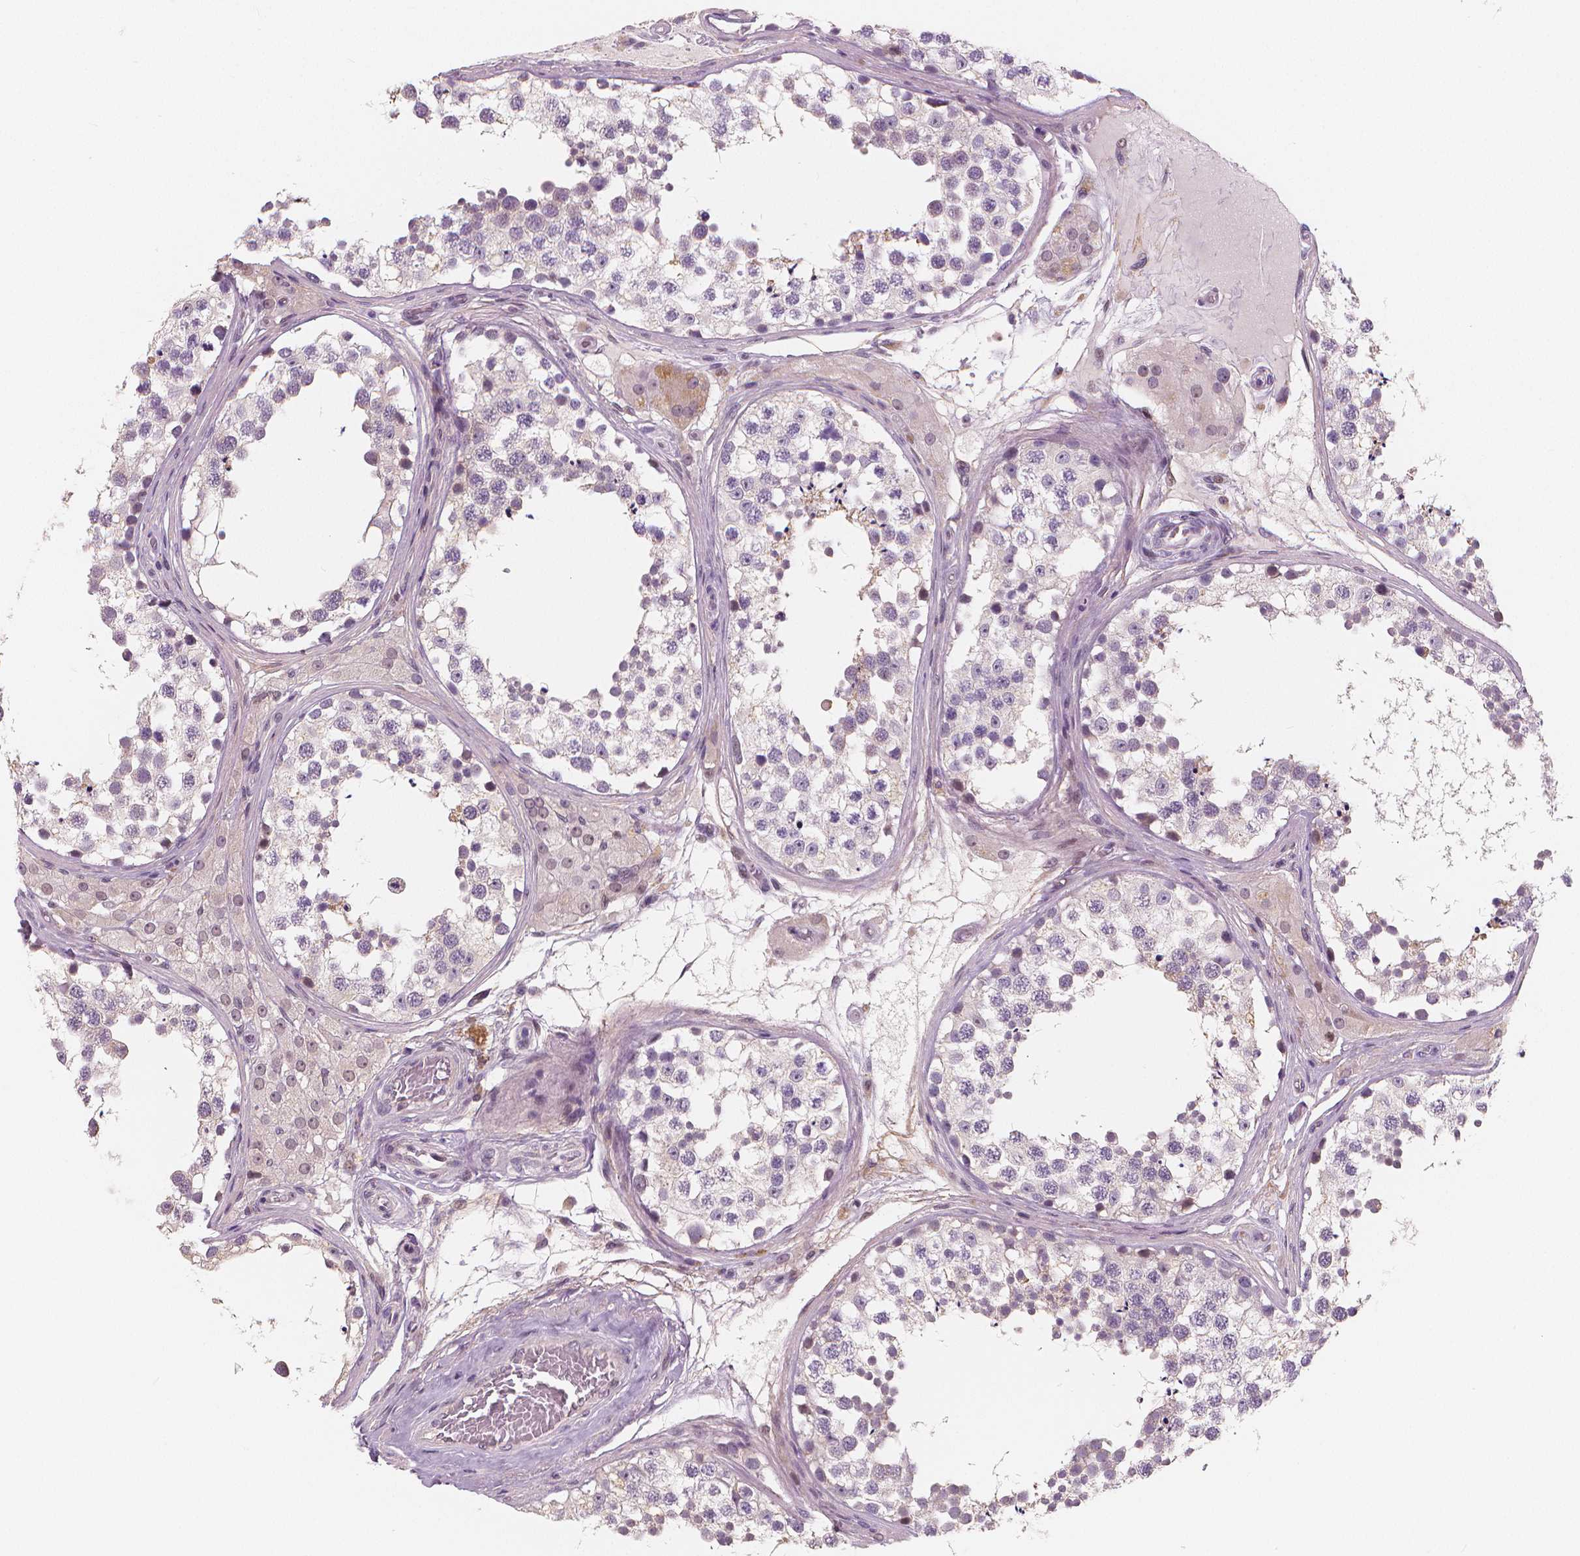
{"staining": {"intensity": "weak", "quantity": "<25%", "location": "nuclear"}, "tissue": "testis", "cell_type": "Cells in seminiferous ducts", "image_type": "normal", "snomed": [{"axis": "morphology", "description": "Normal tissue, NOS"}, {"axis": "morphology", "description": "Seminoma, NOS"}, {"axis": "topography", "description": "Testis"}], "caption": "Protein analysis of benign testis exhibits no significant staining in cells in seminiferous ducts.", "gene": "RNASE7", "patient": {"sex": "male", "age": 65}}